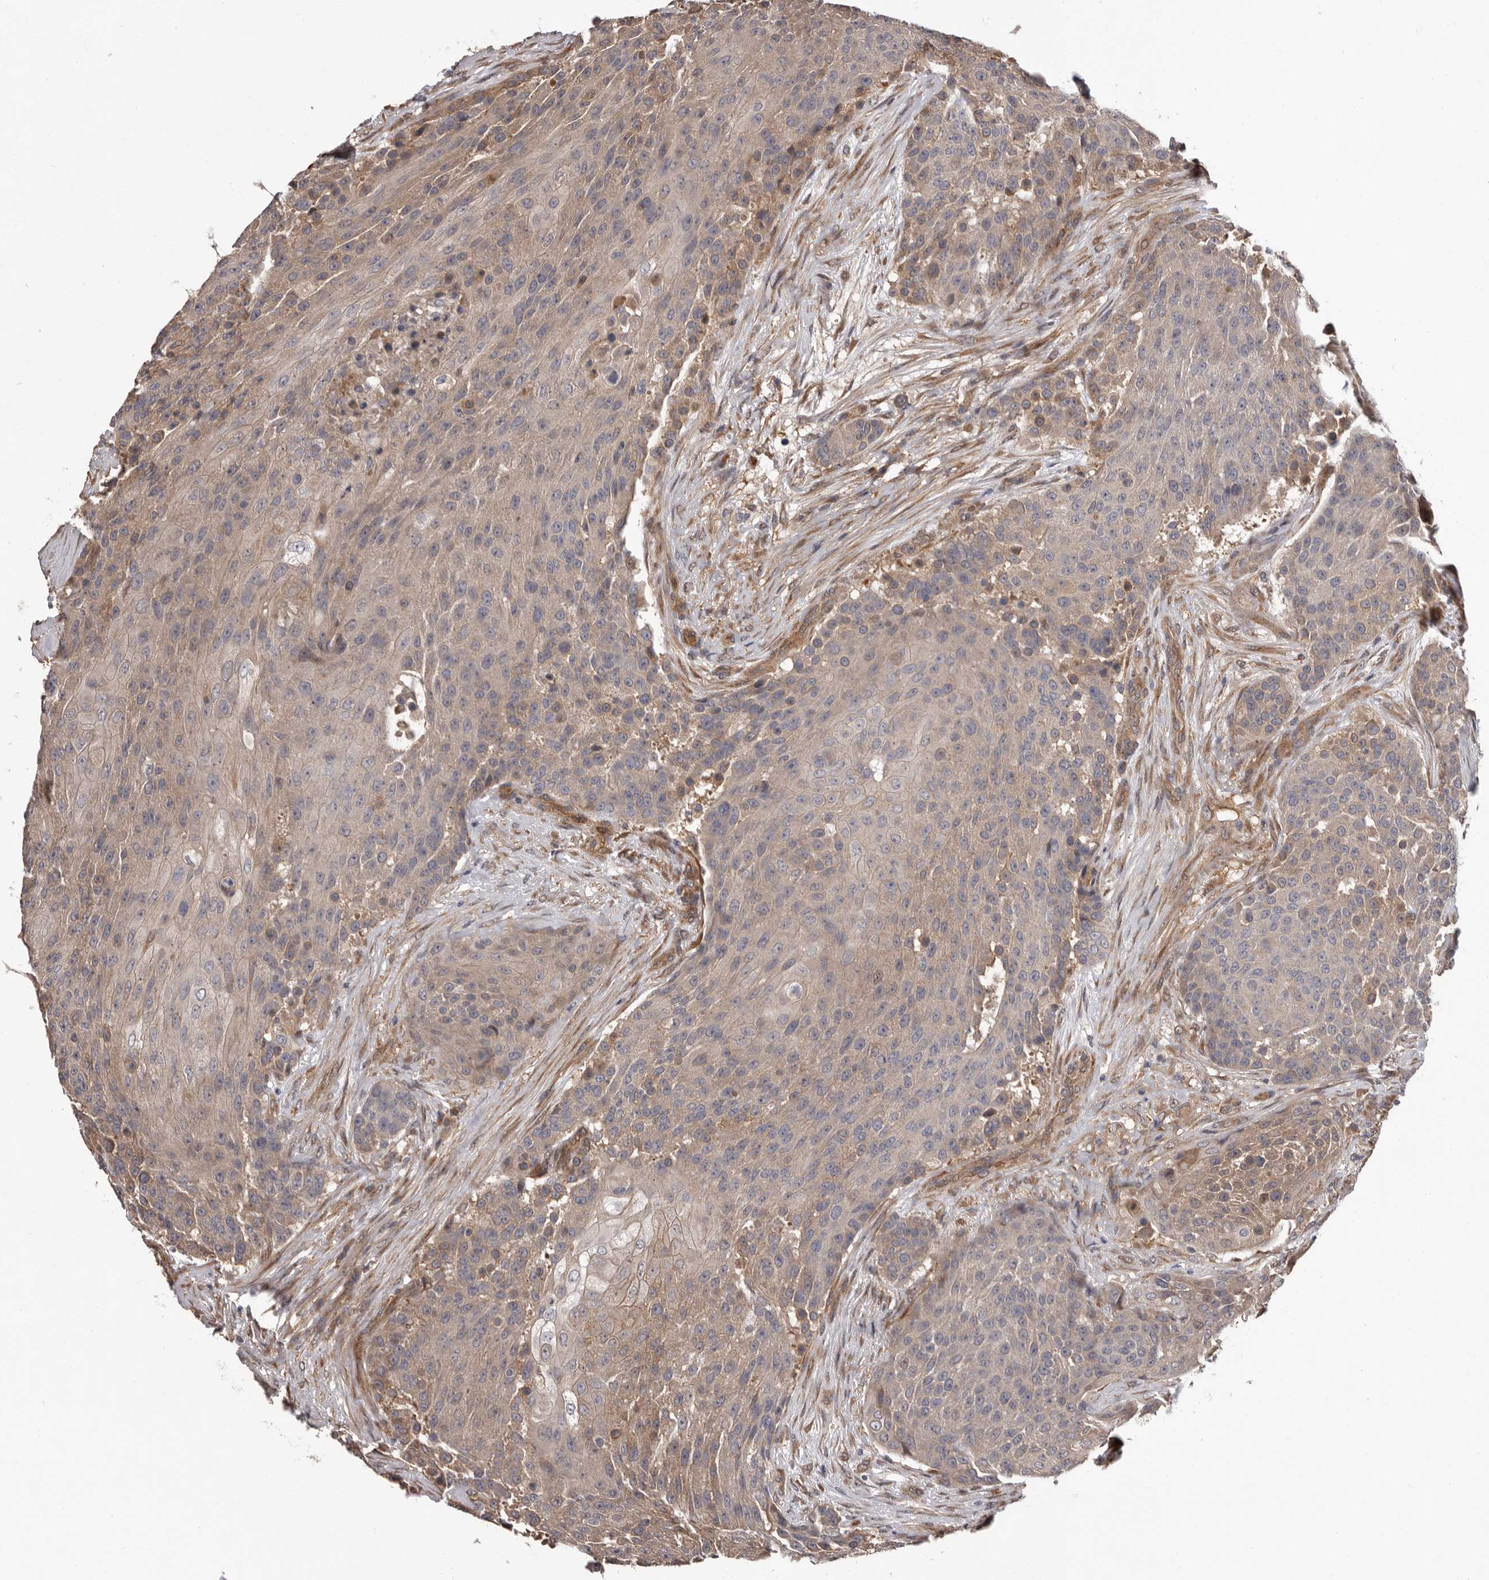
{"staining": {"intensity": "weak", "quantity": "<25%", "location": "cytoplasmic/membranous"}, "tissue": "urothelial cancer", "cell_type": "Tumor cells", "image_type": "cancer", "snomed": [{"axis": "morphology", "description": "Urothelial carcinoma, High grade"}, {"axis": "topography", "description": "Urinary bladder"}], "caption": "Tumor cells are negative for brown protein staining in urothelial cancer.", "gene": "PRKD1", "patient": {"sex": "female", "age": 63}}